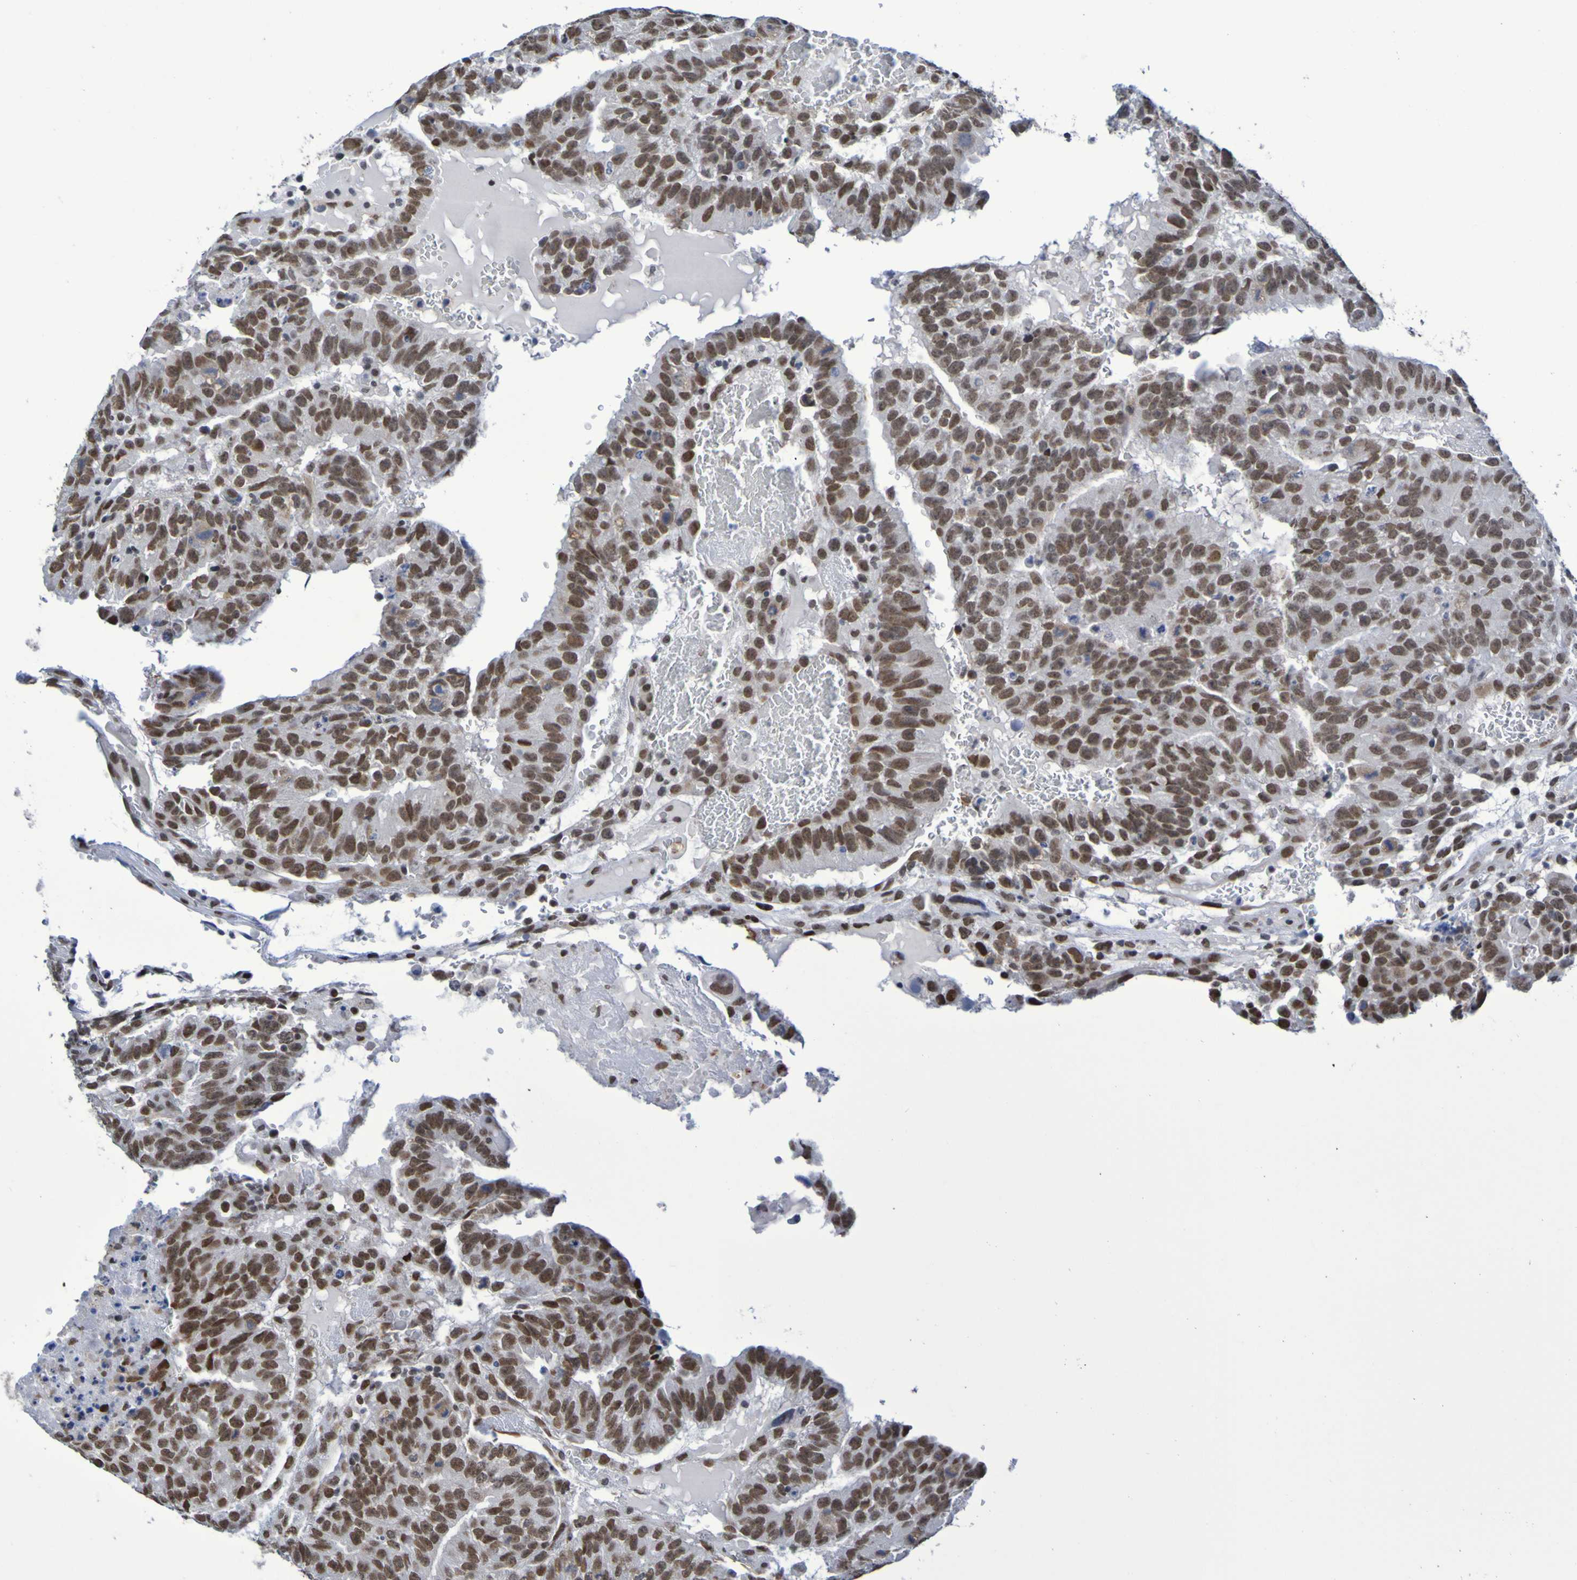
{"staining": {"intensity": "strong", "quantity": ">75%", "location": "nuclear"}, "tissue": "testis cancer", "cell_type": "Tumor cells", "image_type": "cancer", "snomed": [{"axis": "morphology", "description": "Seminoma, NOS"}, {"axis": "morphology", "description": "Carcinoma, Embryonal, NOS"}, {"axis": "topography", "description": "Testis"}], "caption": "Immunohistochemical staining of human embryonal carcinoma (testis) reveals high levels of strong nuclear protein staining in about >75% of tumor cells.", "gene": "MRTFB", "patient": {"sex": "male", "age": 52}}